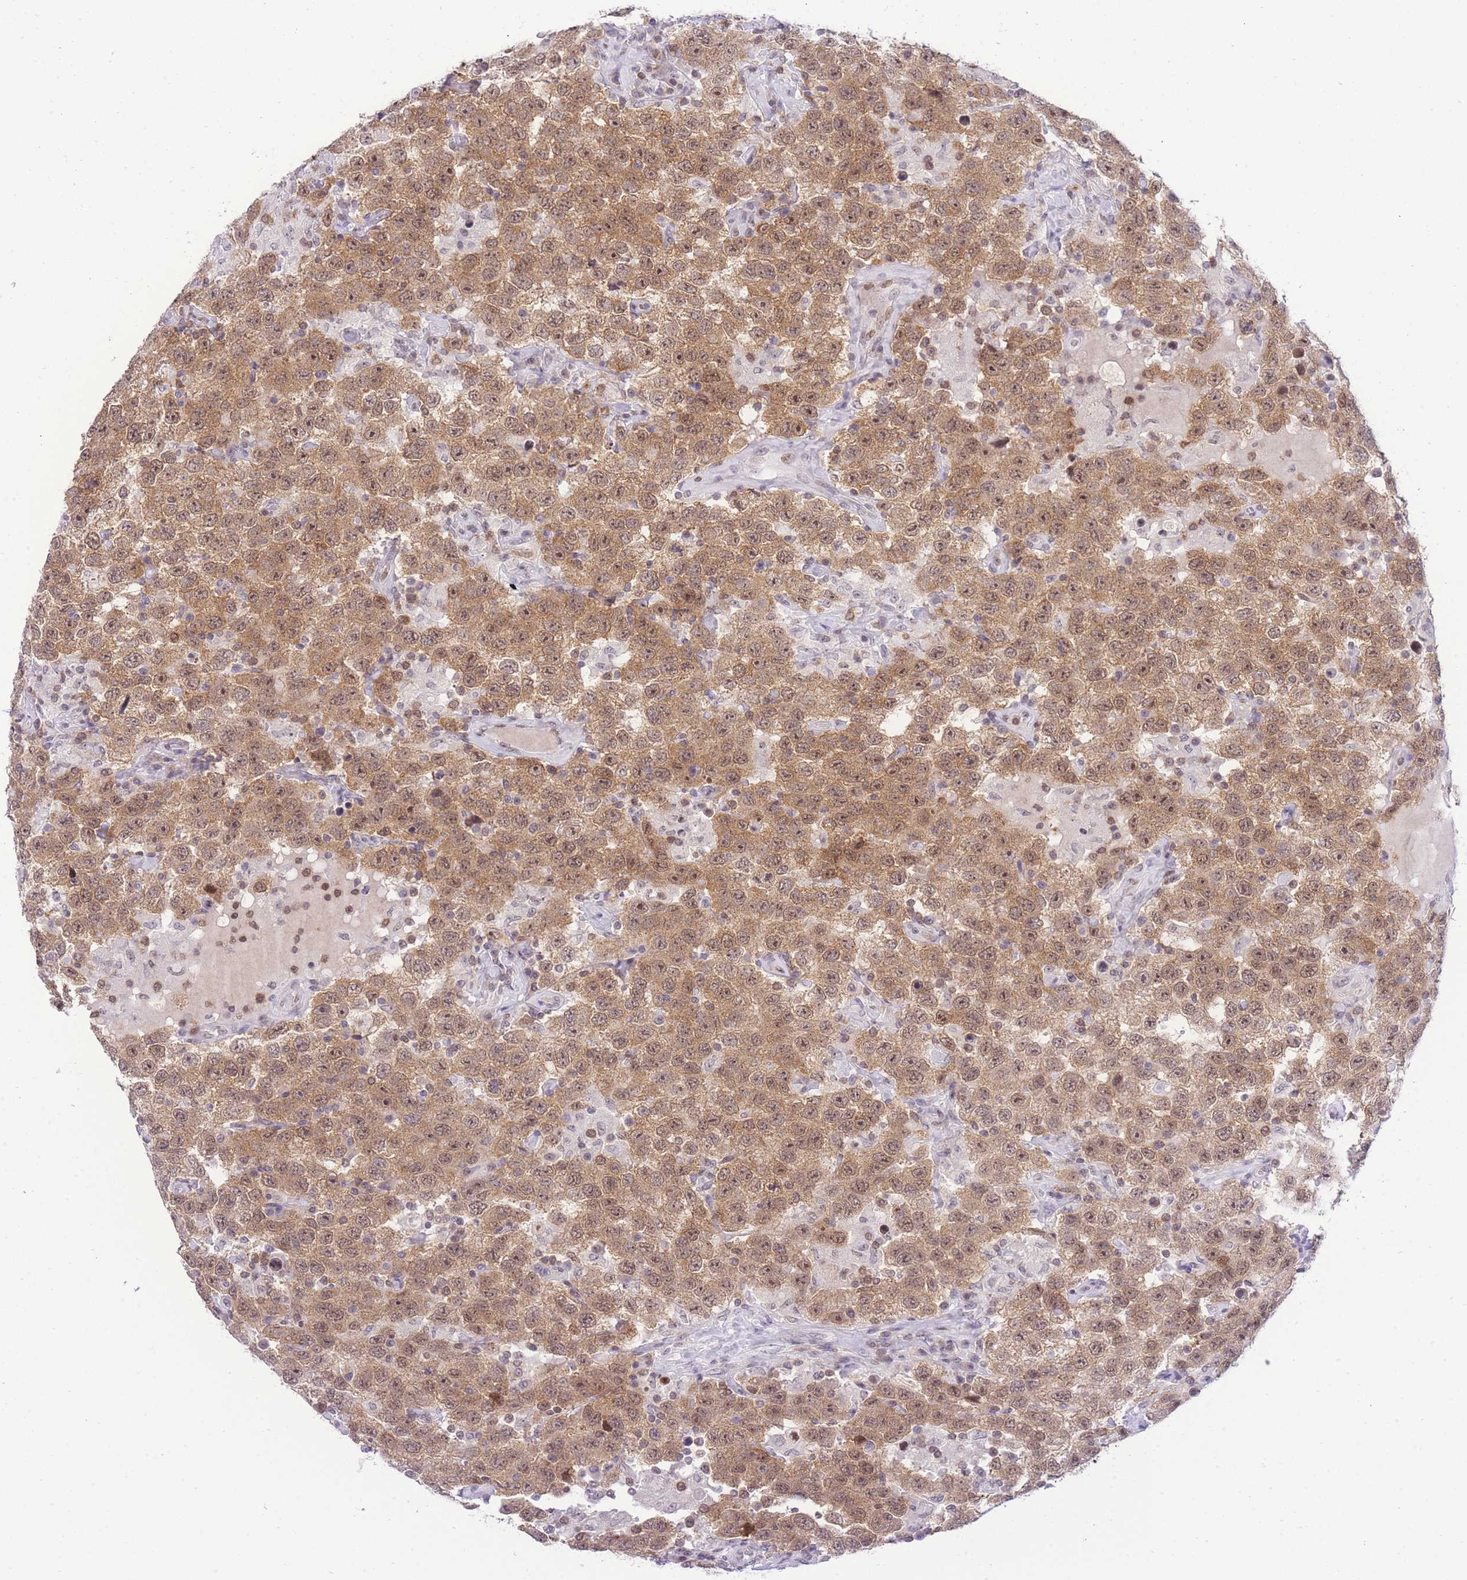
{"staining": {"intensity": "moderate", "quantity": ">75%", "location": "cytoplasmic/membranous,nuclear"}, "tissue": "testis cancer", "cell_type": "Tumor cells", "image_type": "cancer", "snomed": [{"axis": "morphology", "description": "Seminoma, NOS"}, {"axis": "topography", "description": "Testis"}], "caption": "Protein expression analysis of testis cancer (seminoma) displays moderate cytoplasmic/membranous and nuclear positivity in approximately >75% of tumor cells.", "gene": "STK39", "patient": {"sex": "male", "age": 41}}